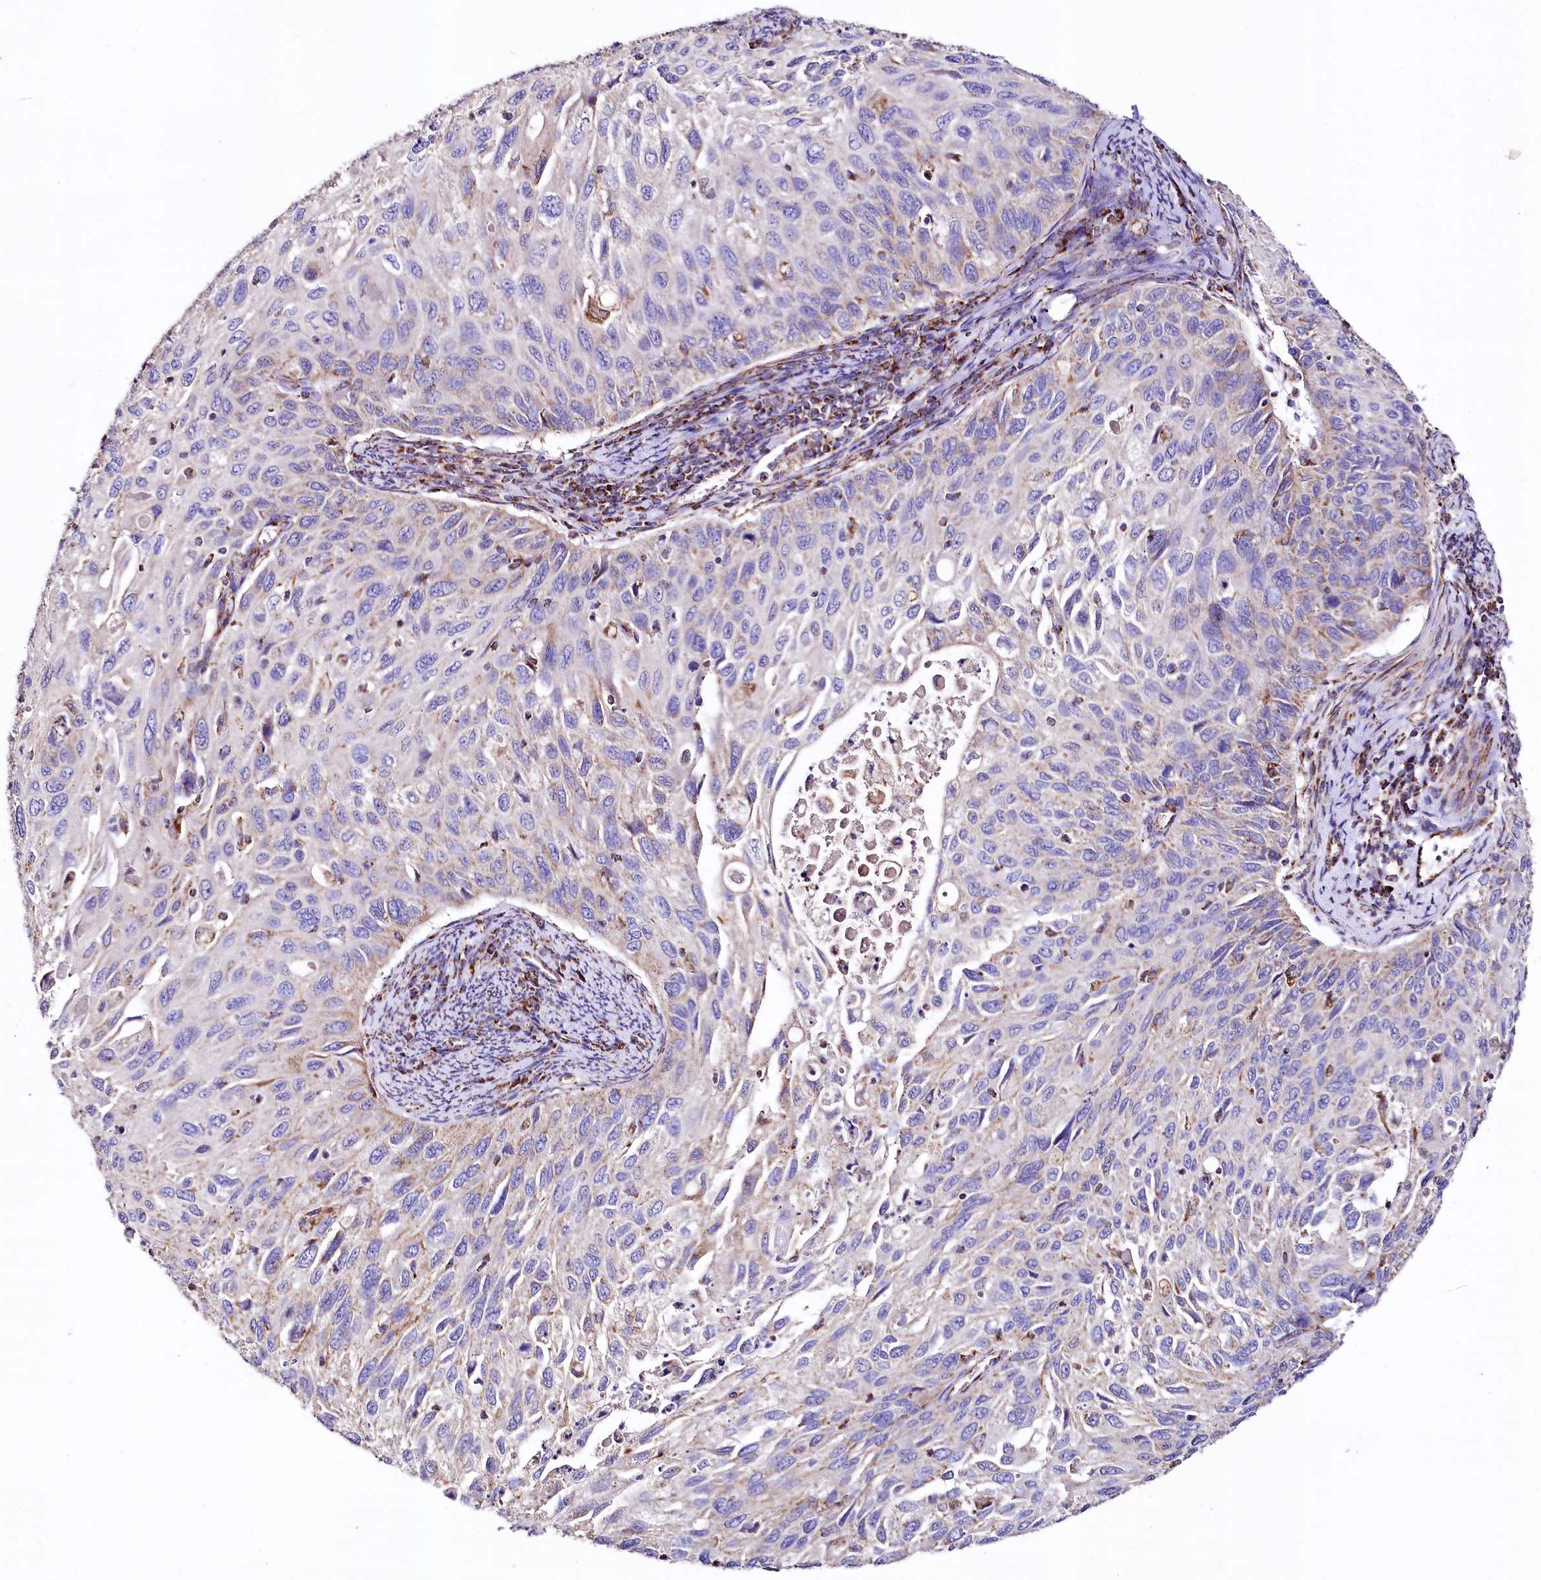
{"staining": {"intensity": "weak", "quantity": "<25%", "location": "cytoplasmic/membranous"}, "tissue": "cervical cancer", "cell_type": "Tumor cells", "image_type": "cancer", "snomed": [{"axis": "morphology", "description": "Squamous cell carcinoma, NOS"}, {"axis": "topography", "description": "Cervix"}], "caption": "There is no significant staining in tumor cells of cervical cancer (squamous cell carcinoma). (IHC, brightfield microscopy, high magnification).", "gene": "APLP2", "patient": {"sex": "female", "age": 70}}